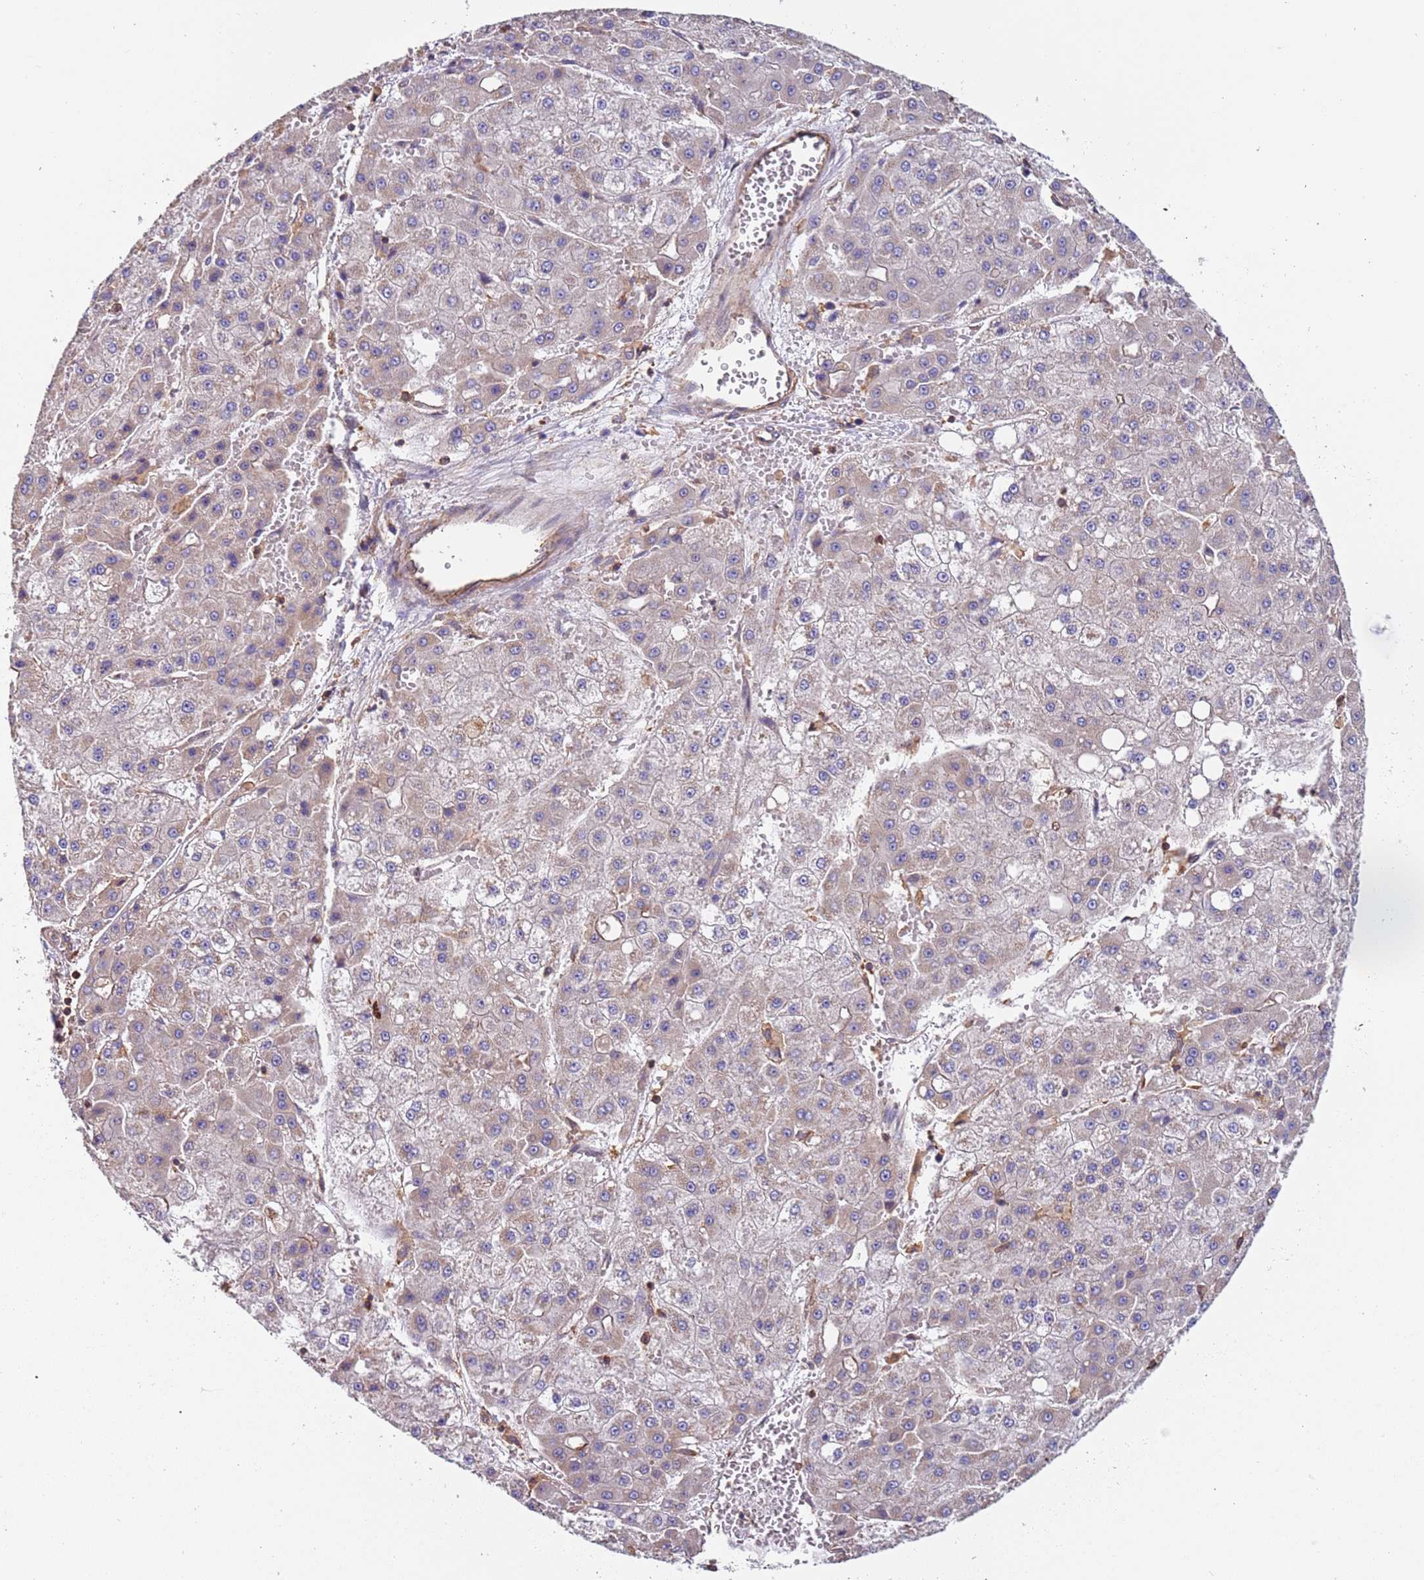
{"staining": {"intensity": "weak", "quantity": "<25%", "location": "cytoplasmic/membranous"}, "tissue": "liver cancer", "cell_type": "Tumor cells", "image_type": "cancer", "snomed": [{"axis": "morphology", "description": "Carcinoma, Hepatocellular, NOS"}, {"axis": "topography", "description": "Liver"}], "caption": "The IHC histopathology image has no significant staining in tumor cells of hepatocellular carcinoma (liver) tissue.", "gene": "SYT4", "patient": {"sex": "male", "age": 47}}